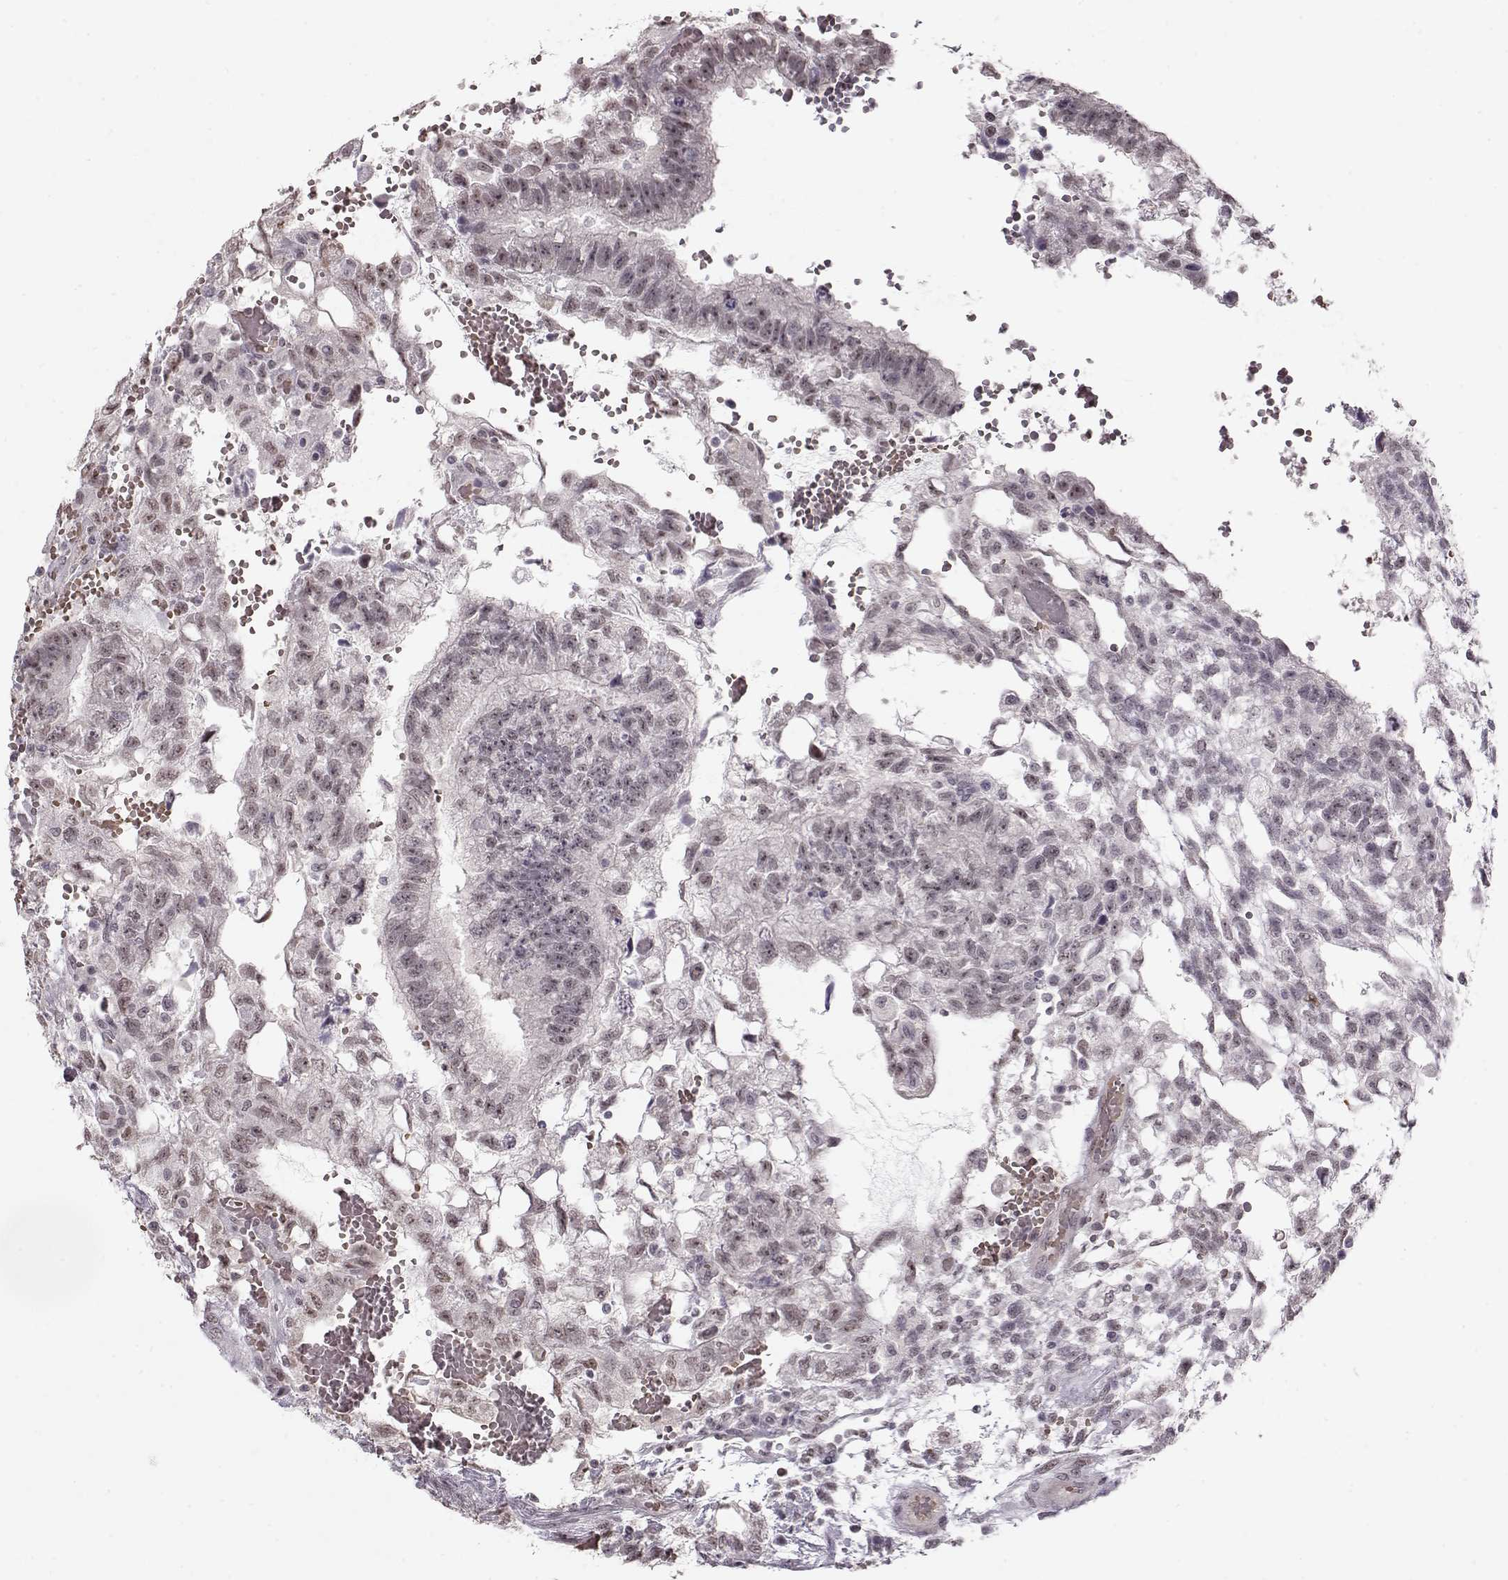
{"staining": {"intensity": "weak", "quantity": ">75%", "location": "nuclear"}, "tissue": "testis cancer", "cell_type": "Tumor cells", "image_type": "cancer", "snomed": [{"axis": "morphology", "description": "Carcinoma, Embryonal, NOS"}, {"axis": "topography", "description": "Testis"}], "caption": "Brown immunohistochemical staining in testis cancer (embryonal carcinoma) demonstrates weak nuclear positivity in approximately >75% of tumor cells. (DAB (3,3'-diaminobenzidine) IHC, brown staining for protein, blue staining for nuclei).", "gene": "PCP4", "patient": {"sex": "male", "age": 32}}